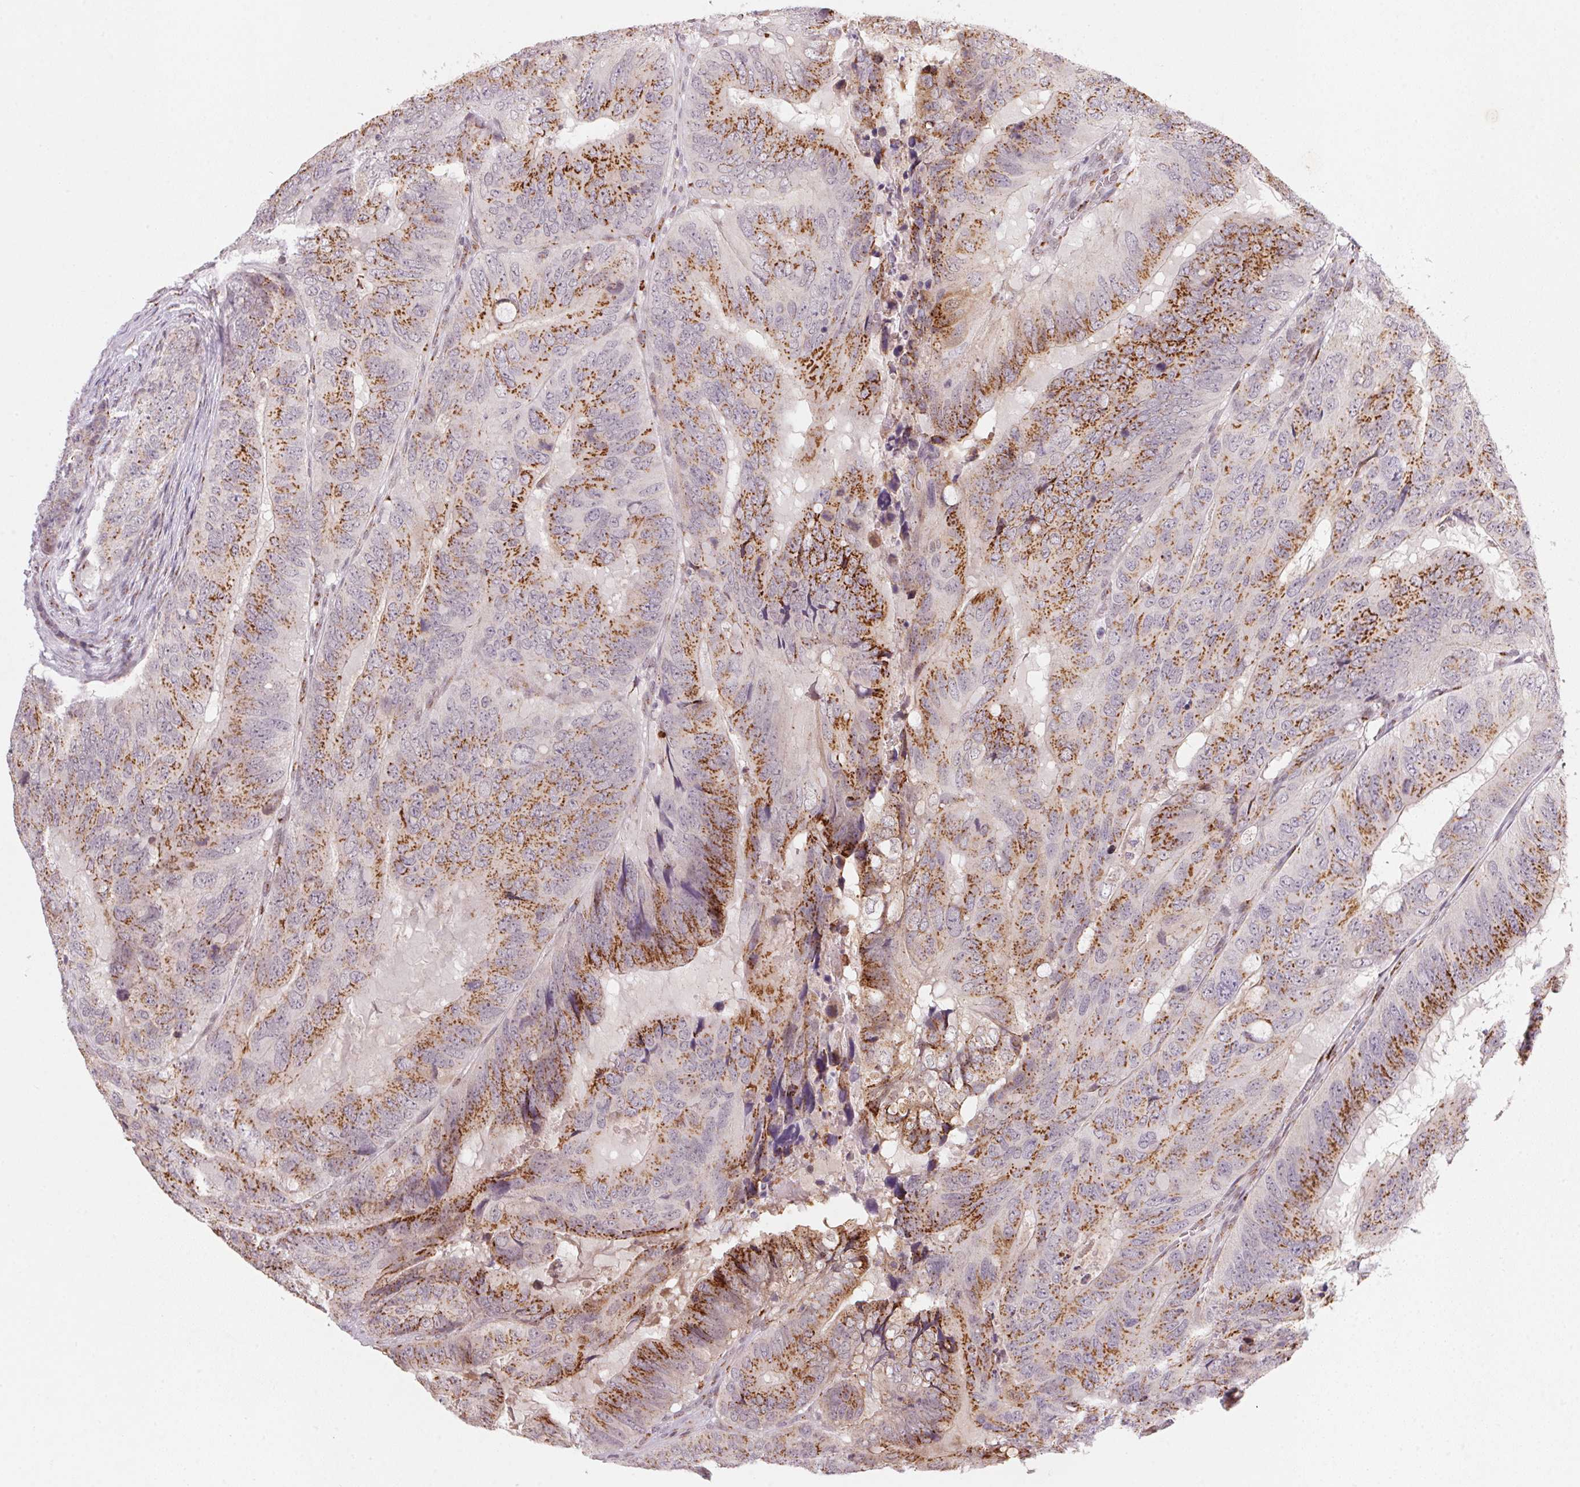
{"staining": {"intensity": "strong", "quantity": ">75%", "location": "cytoplasmic/membranous"}, "tissue": "colorectal cancer", "cell_type": "Tumor cells", "image_type": "cancer", "snomed": [{"axis": "morphology", "description": "Adenocarcinoma, NOS"}, {"axis": "topography", "description": "Colon"}], "caption": "Colorectal cancer (adenocarcinoma) tissue shows strong cytoplasmic/membranous expression in approximately >75% of tumor cells The staining was performed using DAB, with brown indicating positive protein expression. Nuclei are stained blue with hematoxylin.", "gene": "RAB22A", "patient": {"sex": "male", "age": 79}}